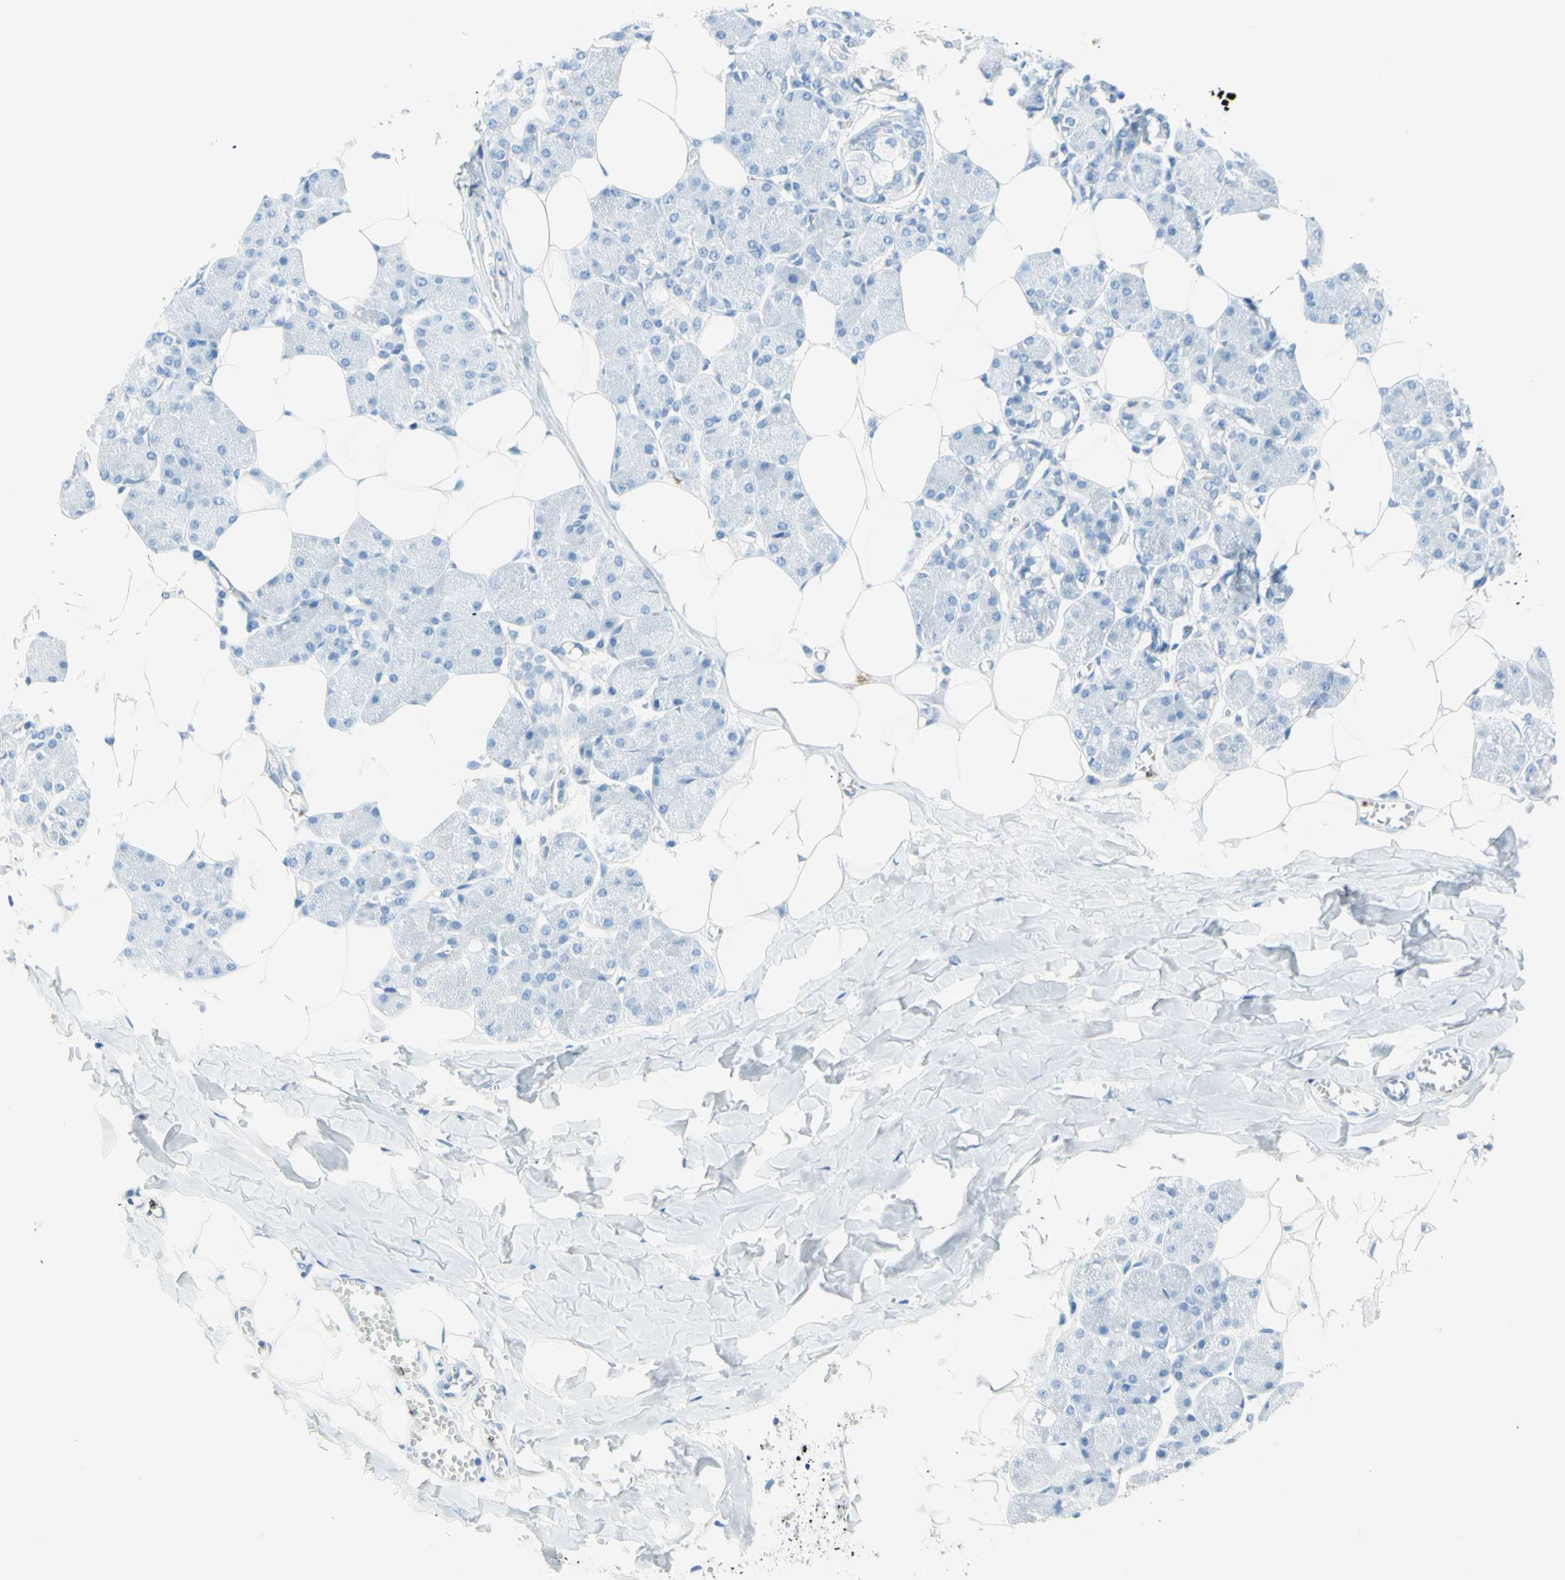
{"staining": {"intensity": "weak", "quantity": "<25%", "location": "cytoplasmic/membranous"}, "tissue": "salivary gland", "cell_type": "Glandular cells", "image_type": "normal", "snomed": [{"axis": "morphology", "description": "Normal tissue, NOS"}, {"axis": "morphology", "description": "Adenoma, NOS"}, {"axis": "topography", "description": "Salivary gland"}], "caption": "Human salivary gland stained for a protein using IHC demonstrates no staining in glandular cells.", "gene": "CYSLTR1", "patient": {"sex": "female", "age": 32}}